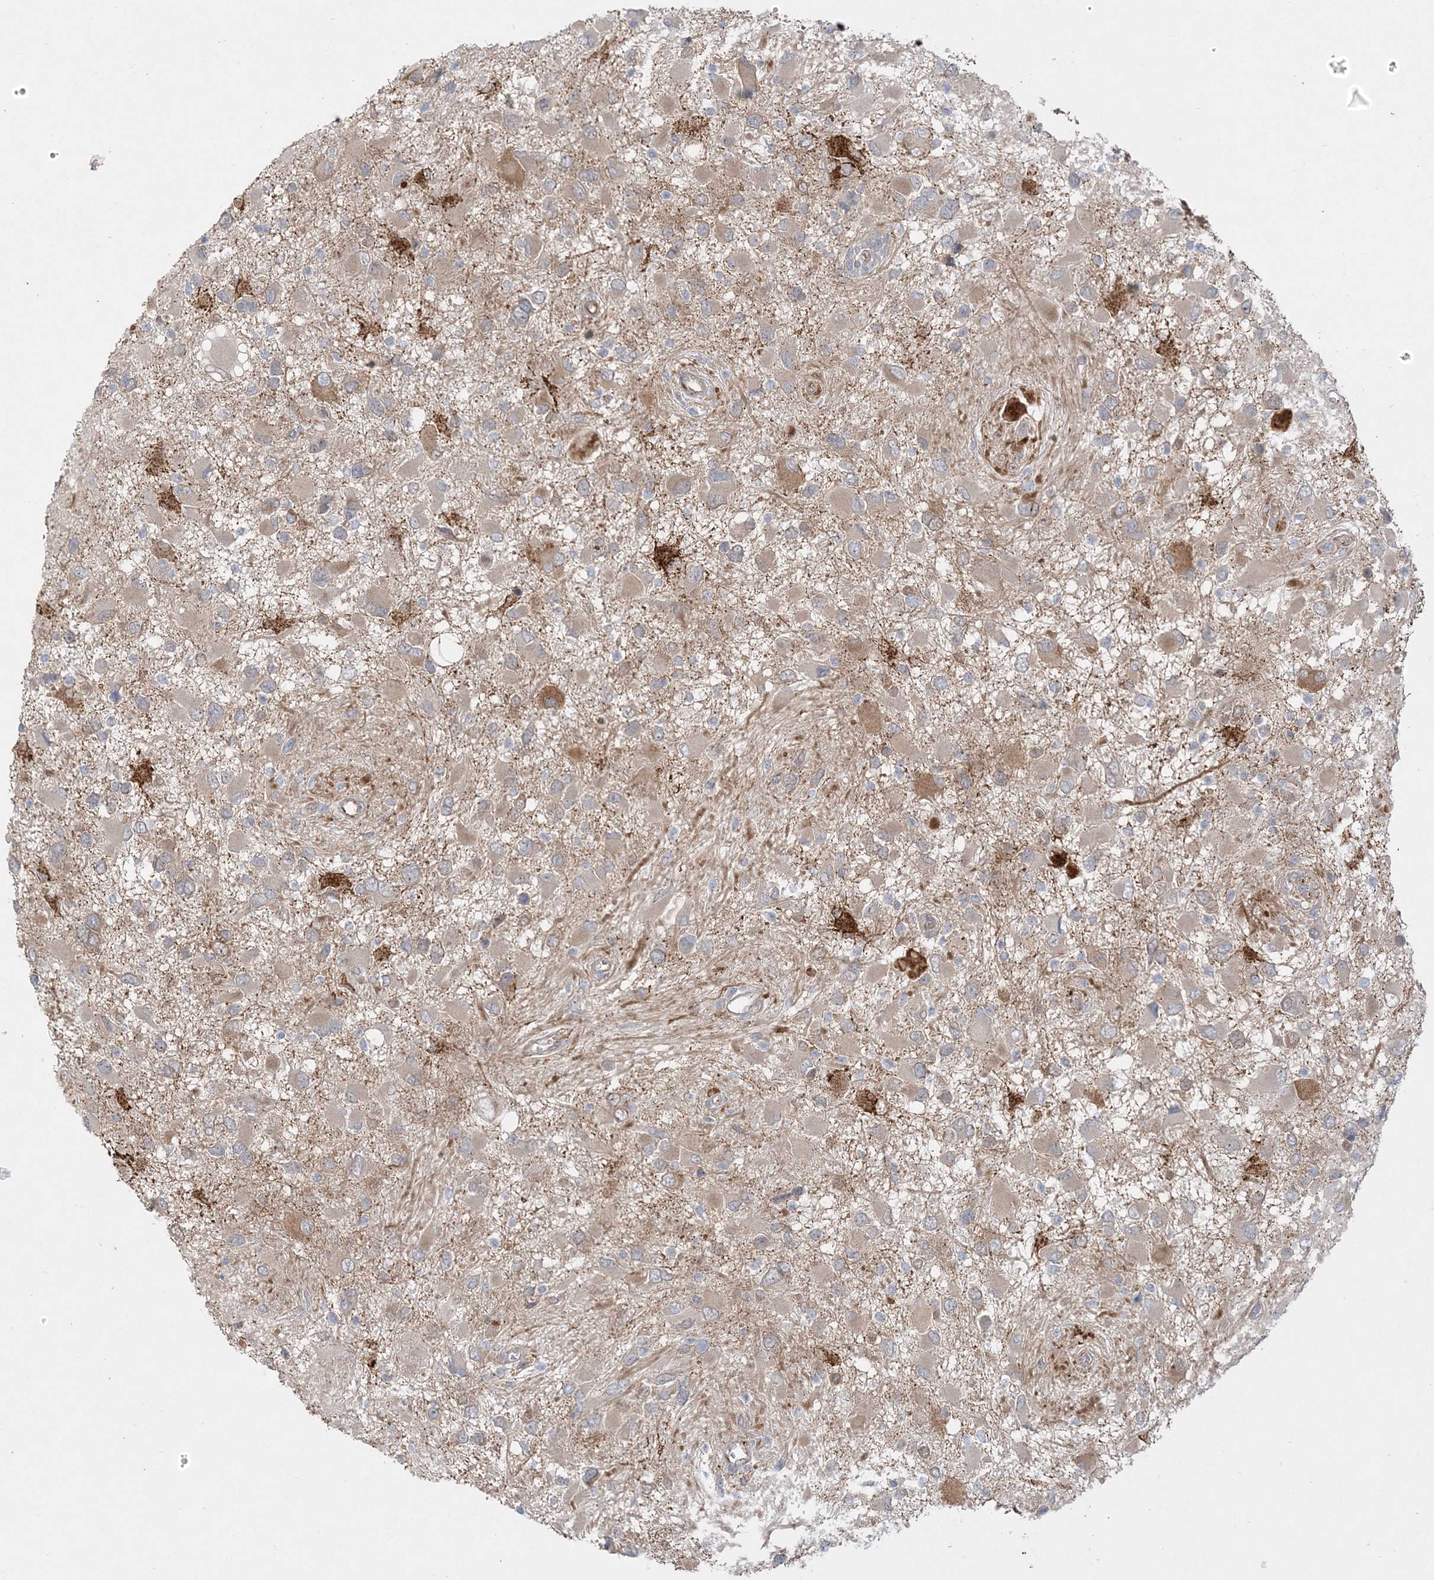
{"staining": {"intensity": "moderate", "quantity": "<25%", "location": "cytoplasmic/membranous"}, "tissue": "glioma", "cell_type": "Tumor cells", "image_type": "cancer", "snomed": [{"axis": "morphology", "description": "Glioma, malignant, High grade"}, {"axis": "topography", "description": "Brain"}], "caption": "Tumor cells demonstrate low levels of moderate cytoplasmic/membranous positivity in approximately <25% of cells in human glioma.", "gene": "INPP1", "patient": {"sex": "male", "age": 53}}